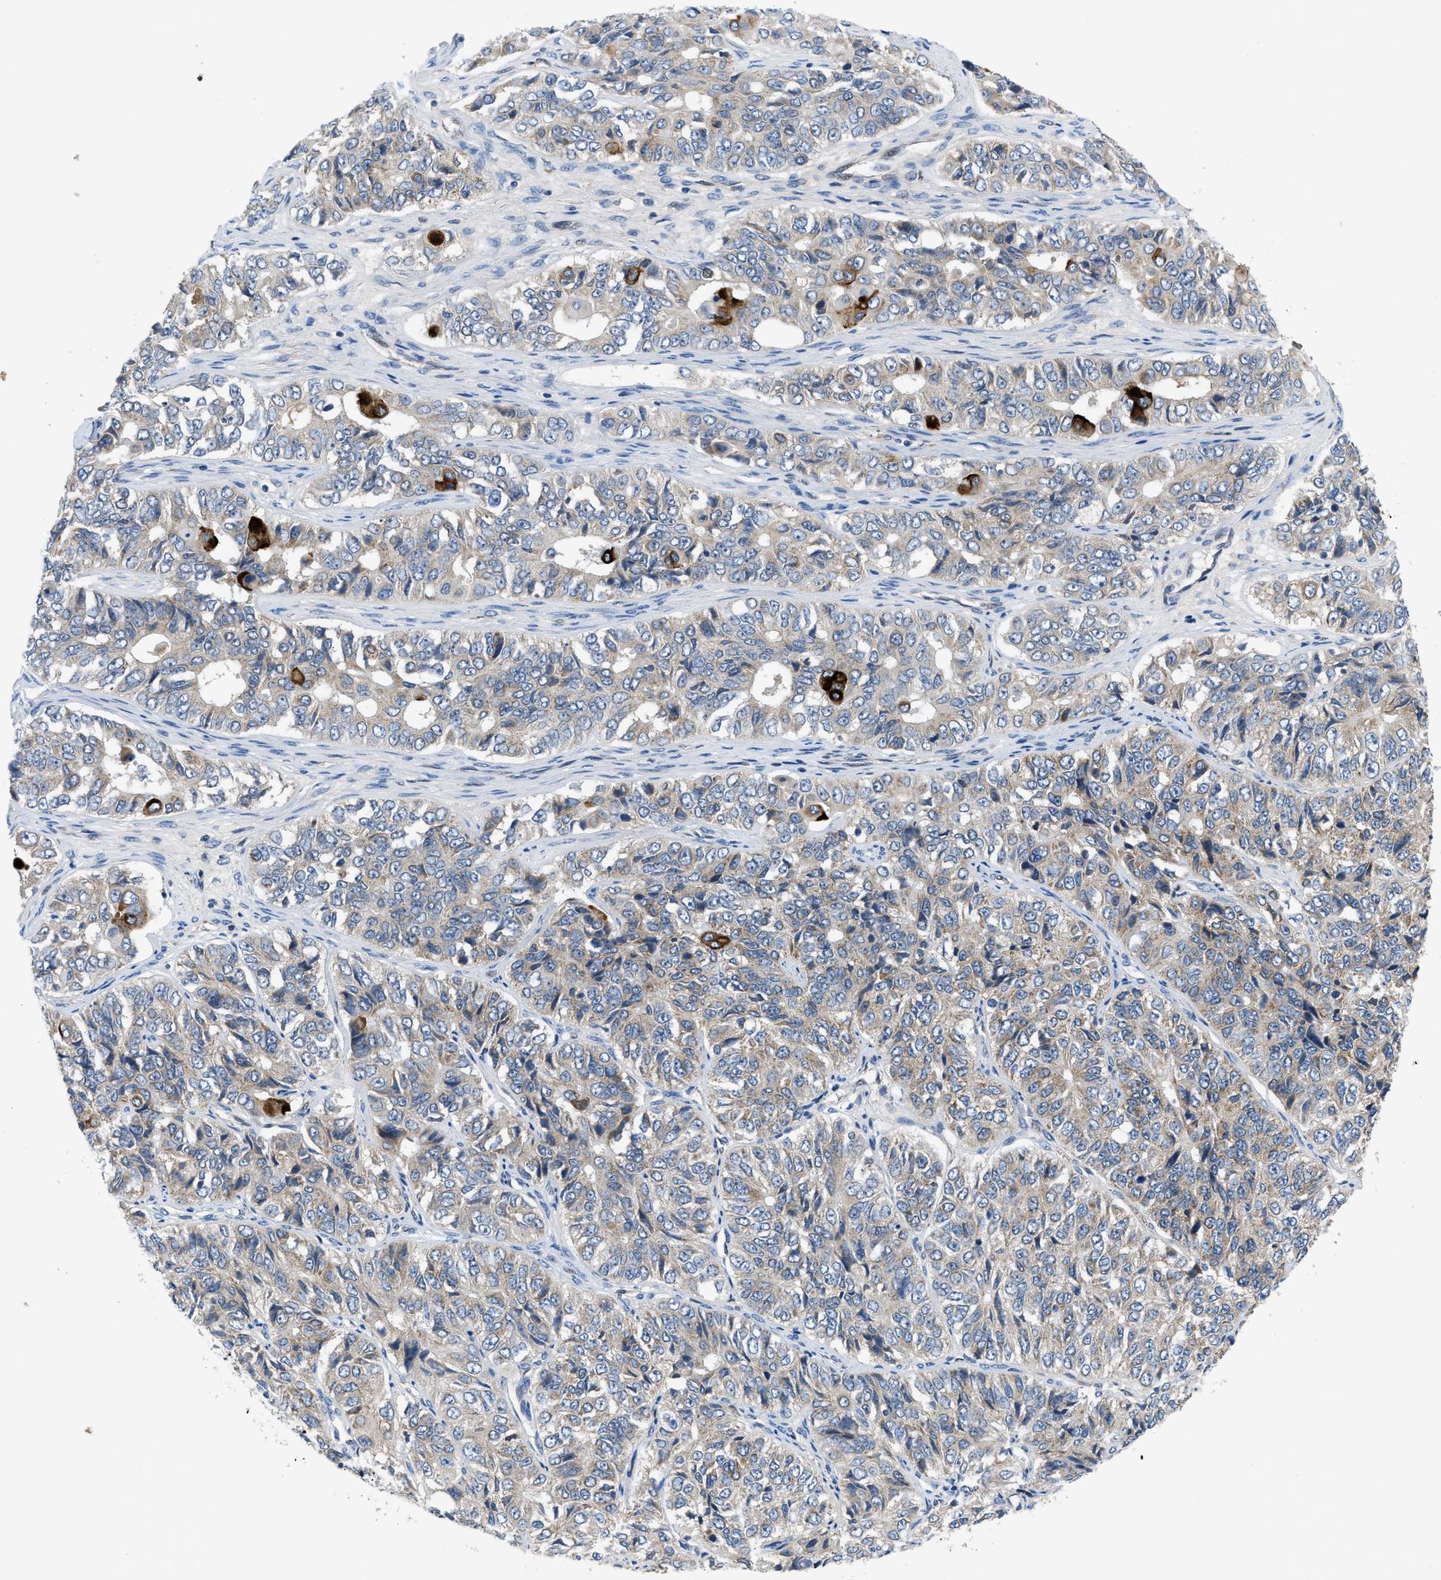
{"staining": {"intensity": "strong", "quantity": "<25%", "location": "cytoplasmic/membranous"}, "tissue": "ovarian cancer", "cell_type": "Tumor cells", "image_type": "cancer", "snomed": [{"axis": "morphology", "description": "Carcinoma, endometroid"}, {"axis": "topography", "description": "Ovary"}], "caption": "Brown immunohistochemical staining in human ovarian endometroid carcinoma reveals strong cytoplasmic/membranous staining in approximately <25% of tumor cells.", "gene": "PNKD", "patient": {"sex": "female", "age": 51}}